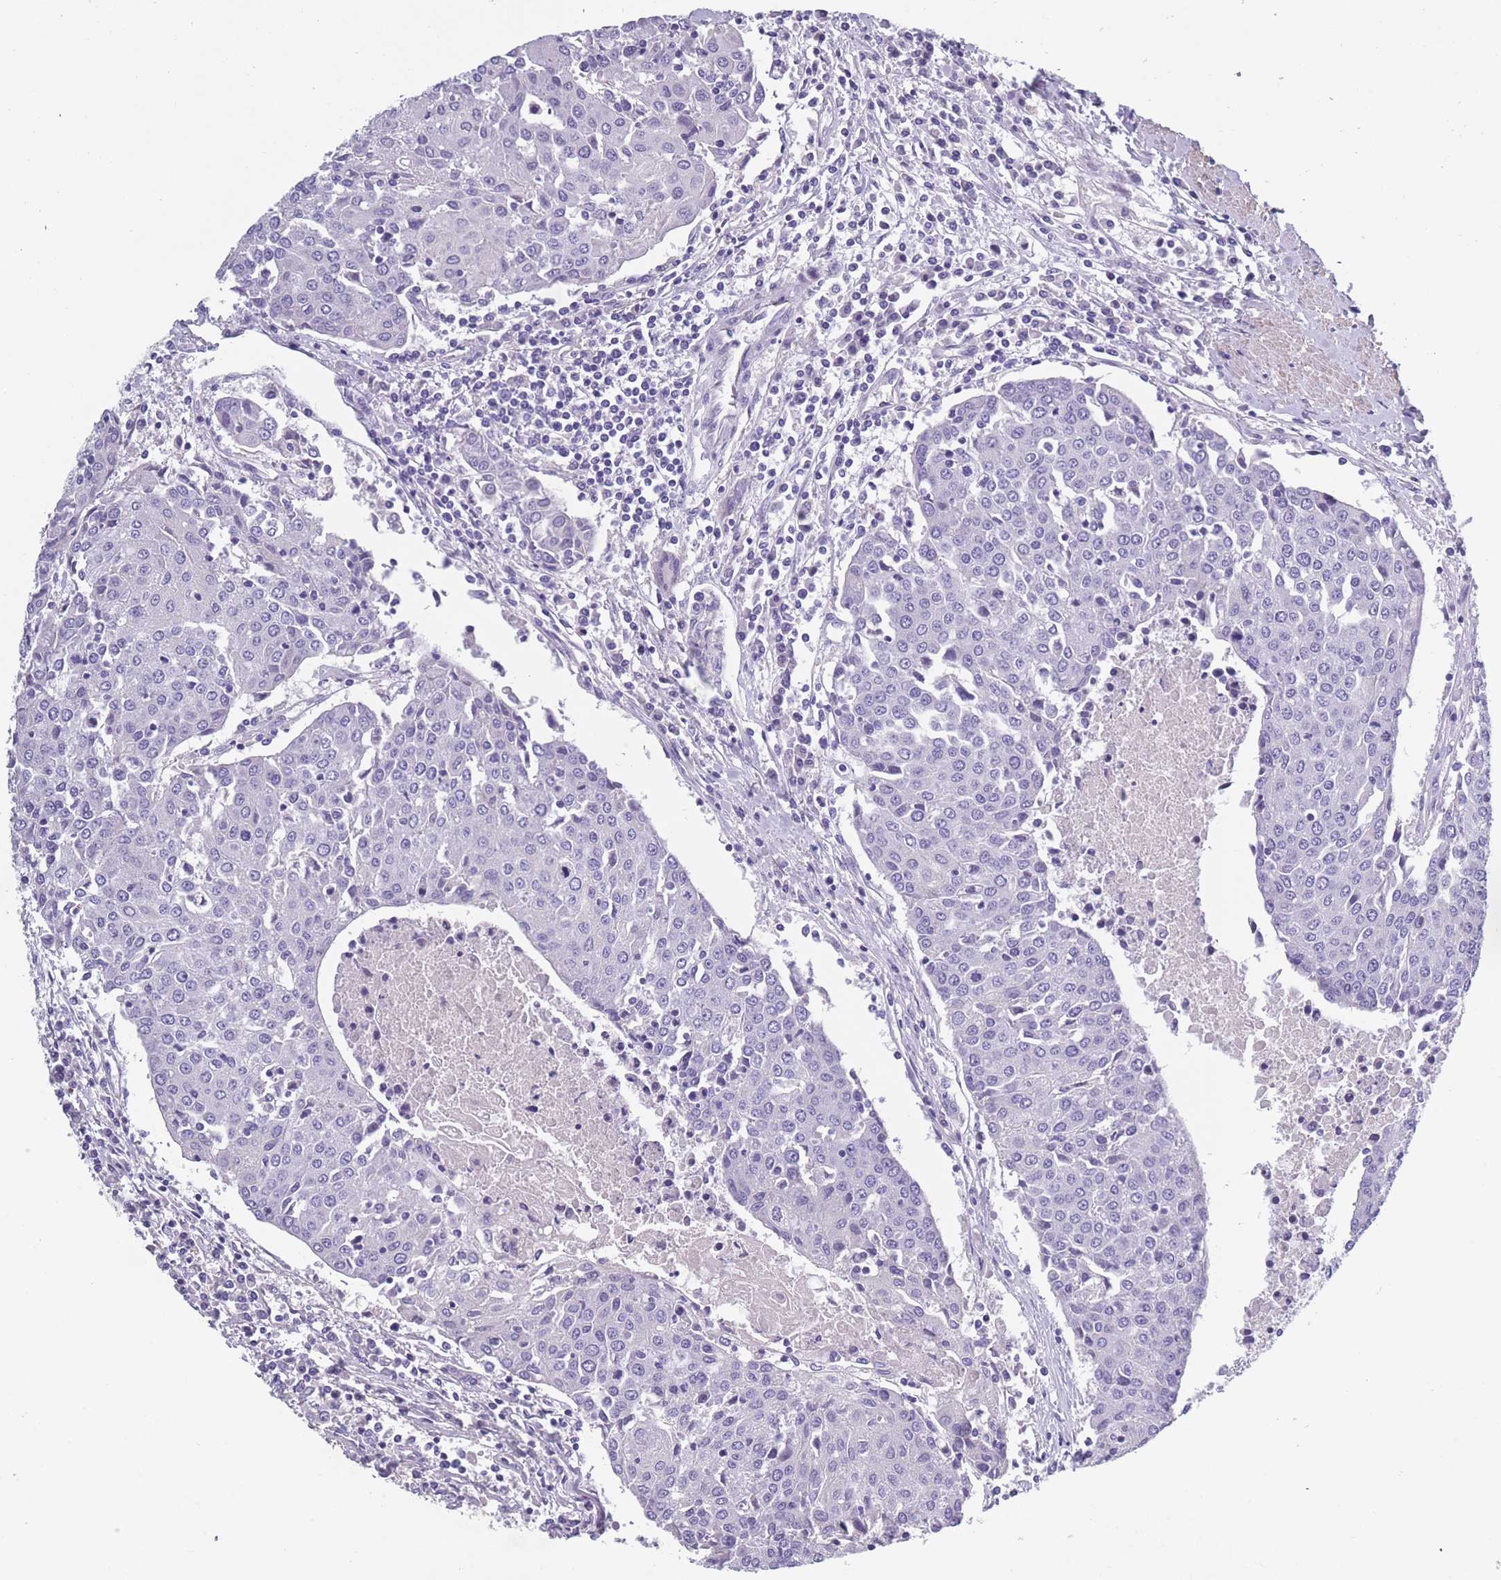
{"staining": {"intensity": "negative", "quantity": "none", "location": "none"}, "tissue": "urothelial cancer", "cell_type": "Tumor cells", "image_type": "cancer", "snomed": [{"axis": "morphology", "description": "Urothelial carcinoma, High grade"}, {"axis": "topography", "description": "Urinary bladder"}], "caption": "Immunohistochemical staining of human urothelial cancer displays no significant expression in tumor cells. (Stains: DAB (3,3'-diaminobenzidine) immunohistochemistry (IHC) with hematoxylin counter stain, Microscopy: brightfield microscopy at high magnification).", "gene": "OR4C5", "patient": {"sex": "female", "age": 85}}